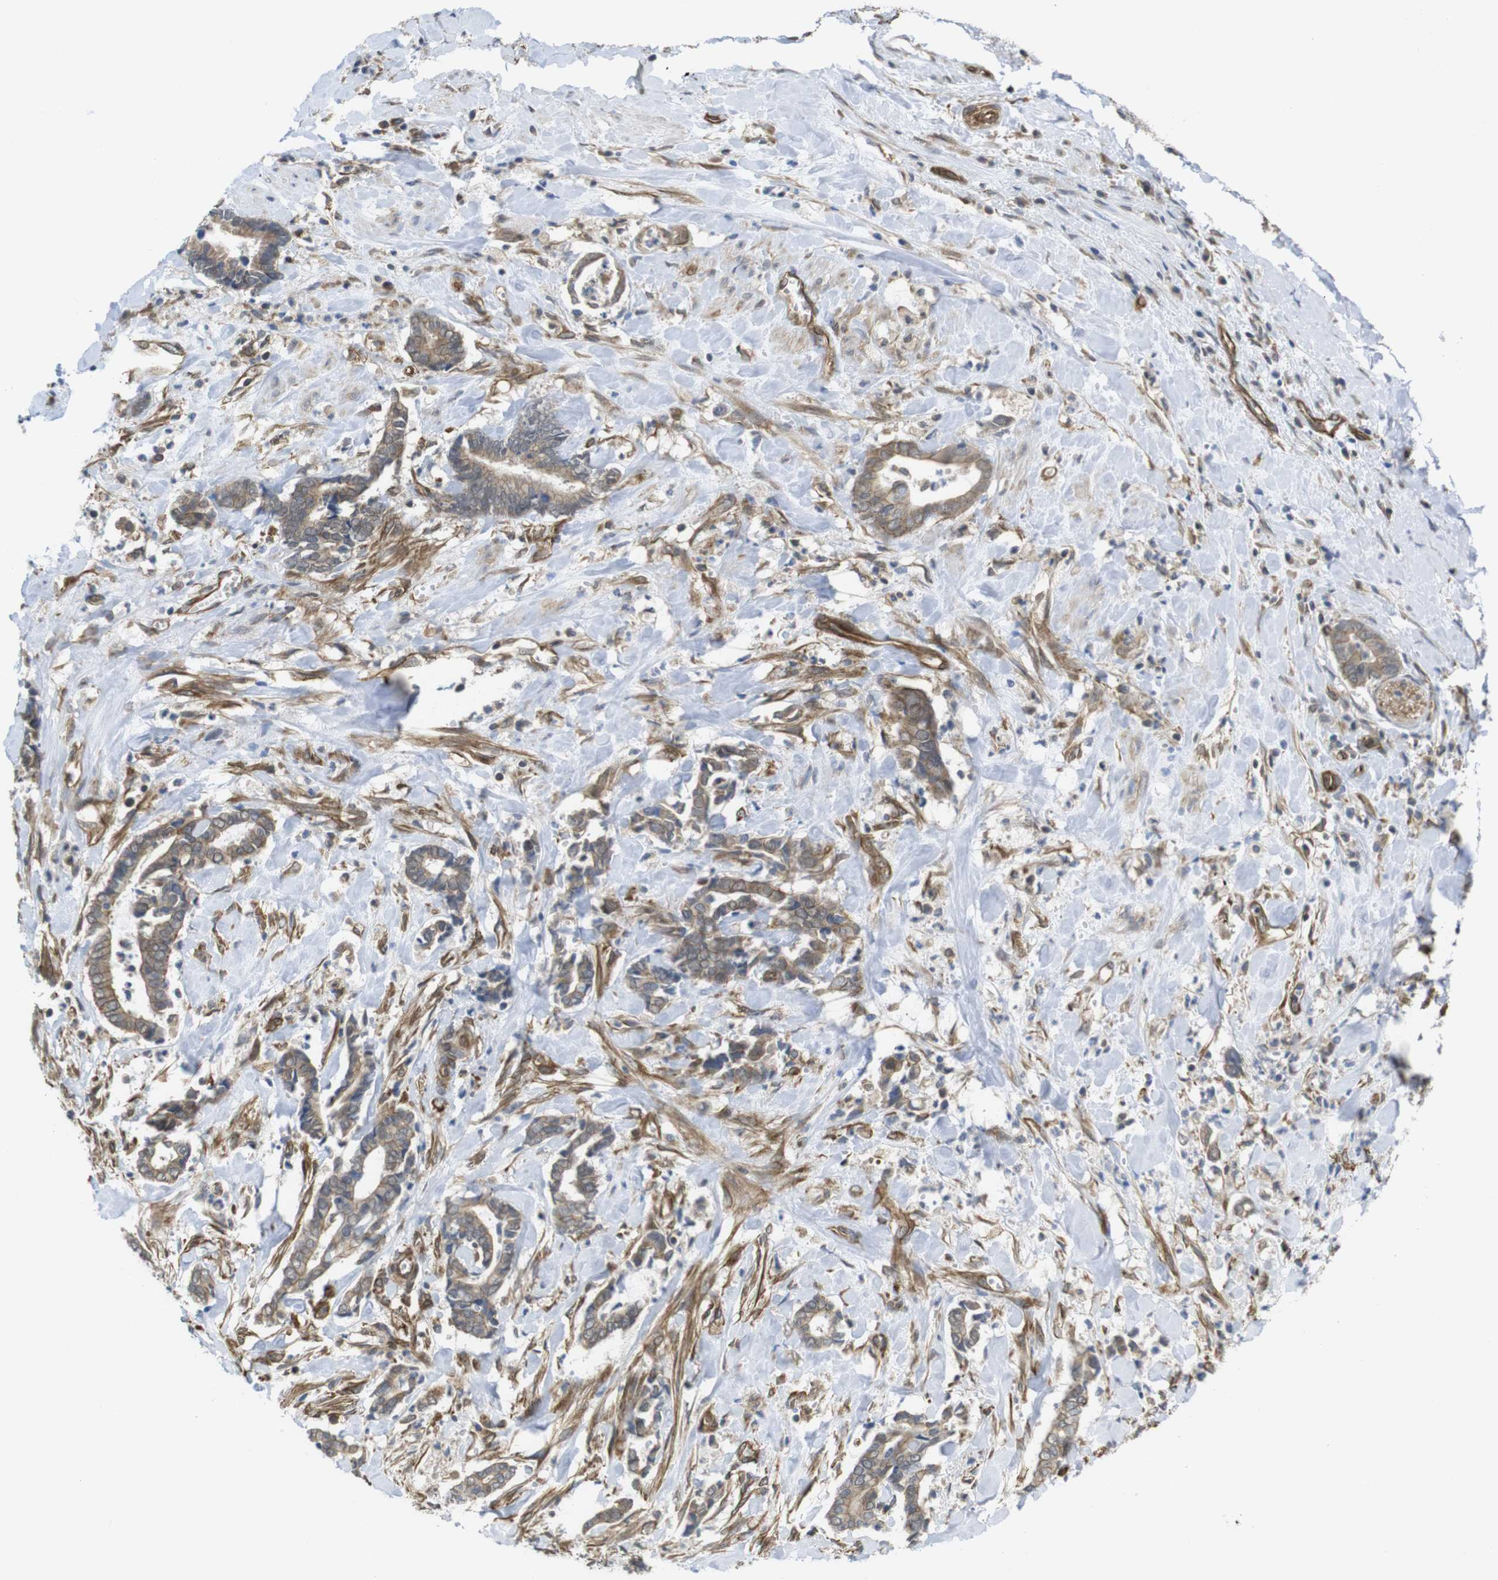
{"staining": {"intensity": "weak", "quantity": ">75%", "location": "cytoplasmic/membranous"}, "tissue": "cervical cancer", "cell_type": "Tumor cells", "image_type": "cancer", "snomed": [{"axis": "morphology", "description": "Adenocarcinoma, NOS"}, {"axis": "topography", "description": "Cervix"}], "caption": "Tumor cells show weak cytoplasmic/membranous staining in approximately >75% of cells in cervical cancer.", "gene": "ZDHHC5", "patient": {"sex": "female", "age": 44}}